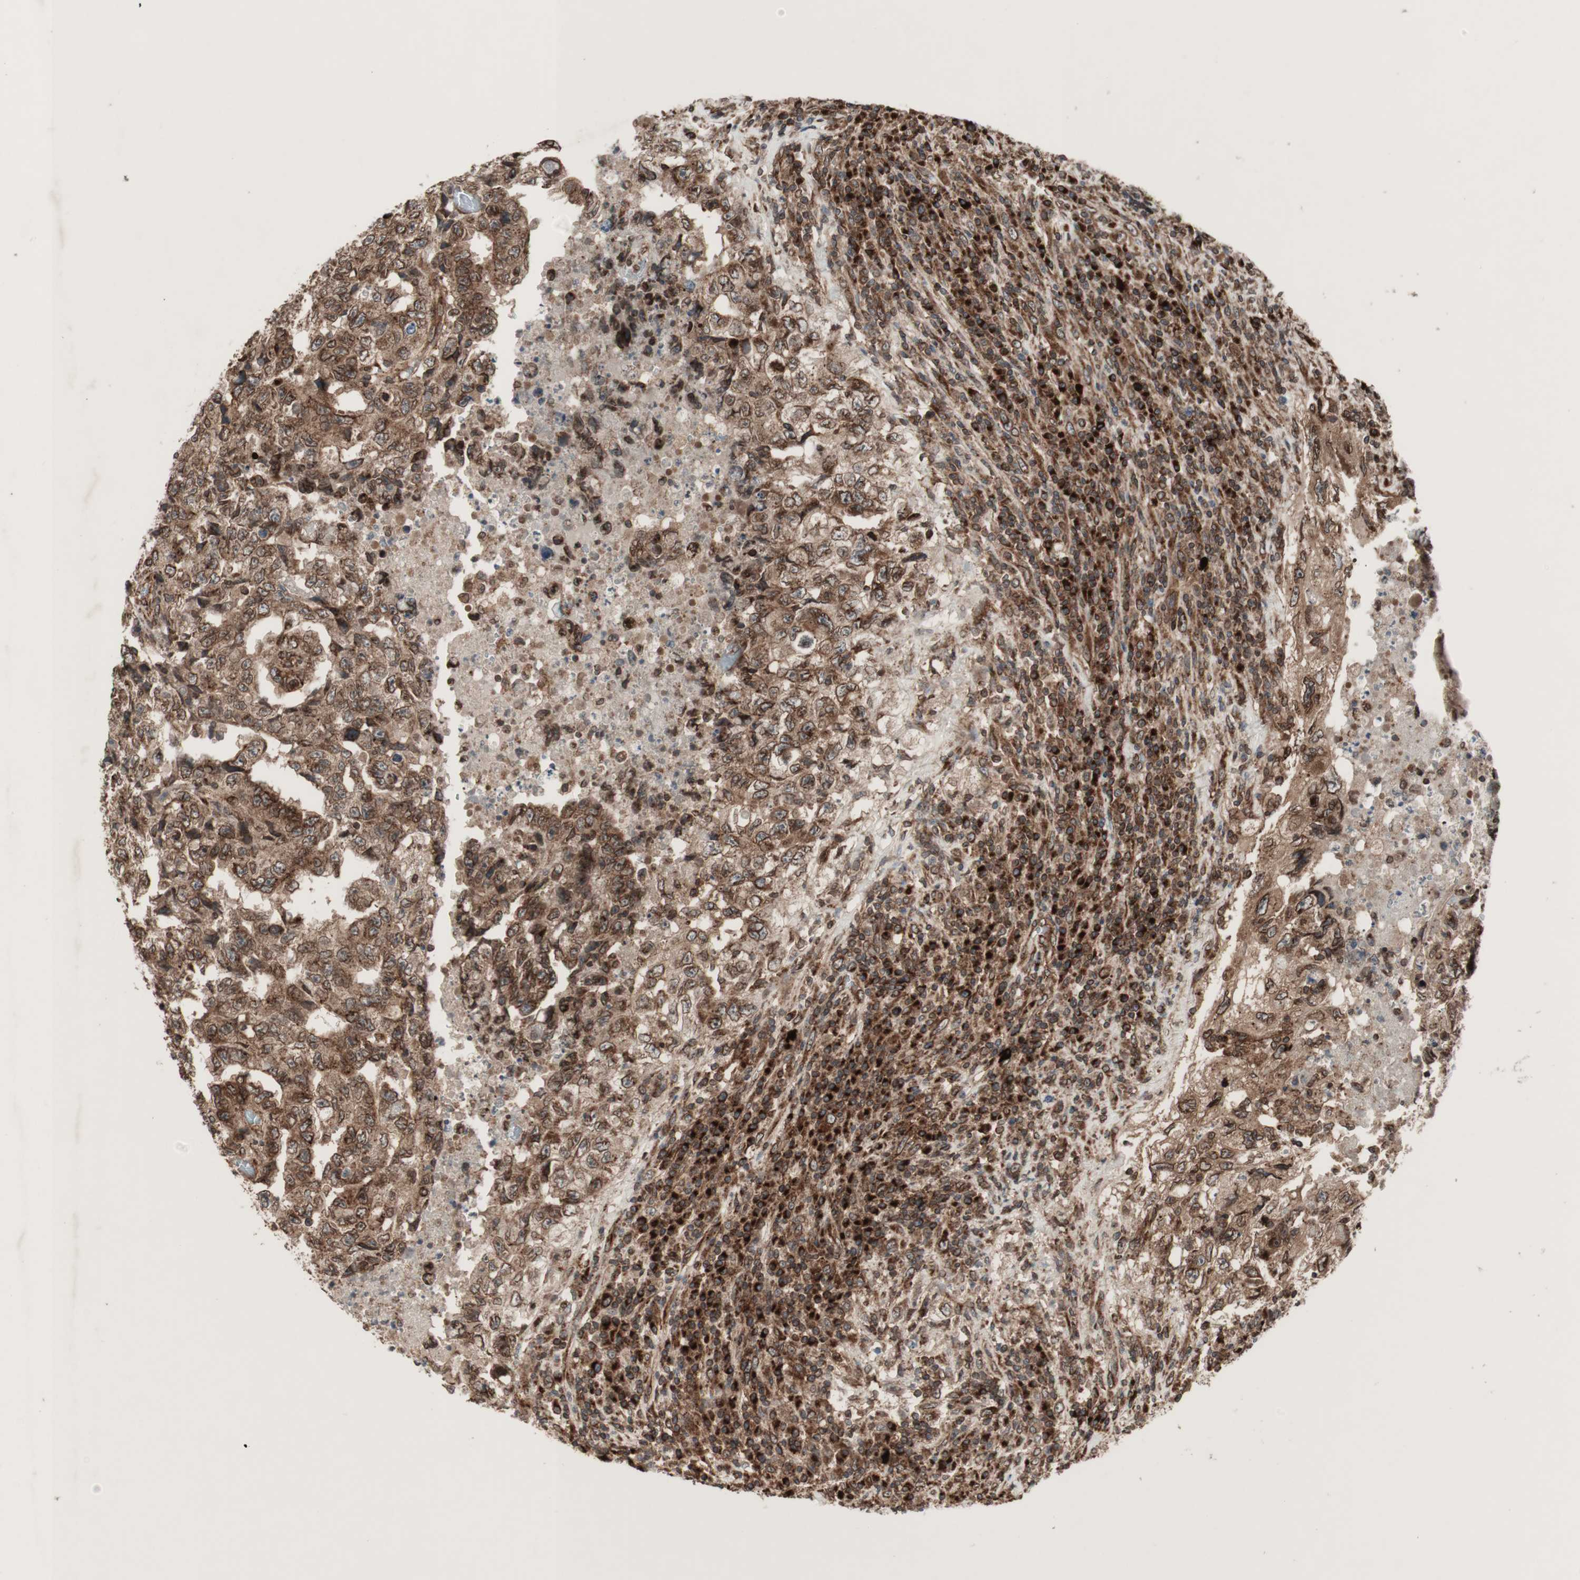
{"staining": {"intensity": "strong", "quantity": ">75%", "location": "cytoplasmic/membranous,nuclear"}, "tissue": "testis cancer", "cell_type": "Tumor cells", "image_type": "cancer", "snomed": [{"axis": "morphology", "description": "Necrosis, NOS"}, {"axis": "morphology", "description": "Carcinoma, Embryonal, NOS"}, {"axis": "topography", "description": "Testis"}], "caption": "The photomicrograph displays immunohistochemical staining of testis cancer. There is strong cytoplasmic/membranous and nuclear staining is seen in approximately >75% of tumor cells.", "gene": "NUP62", "patient": {"sex": "male", "age": 19}}